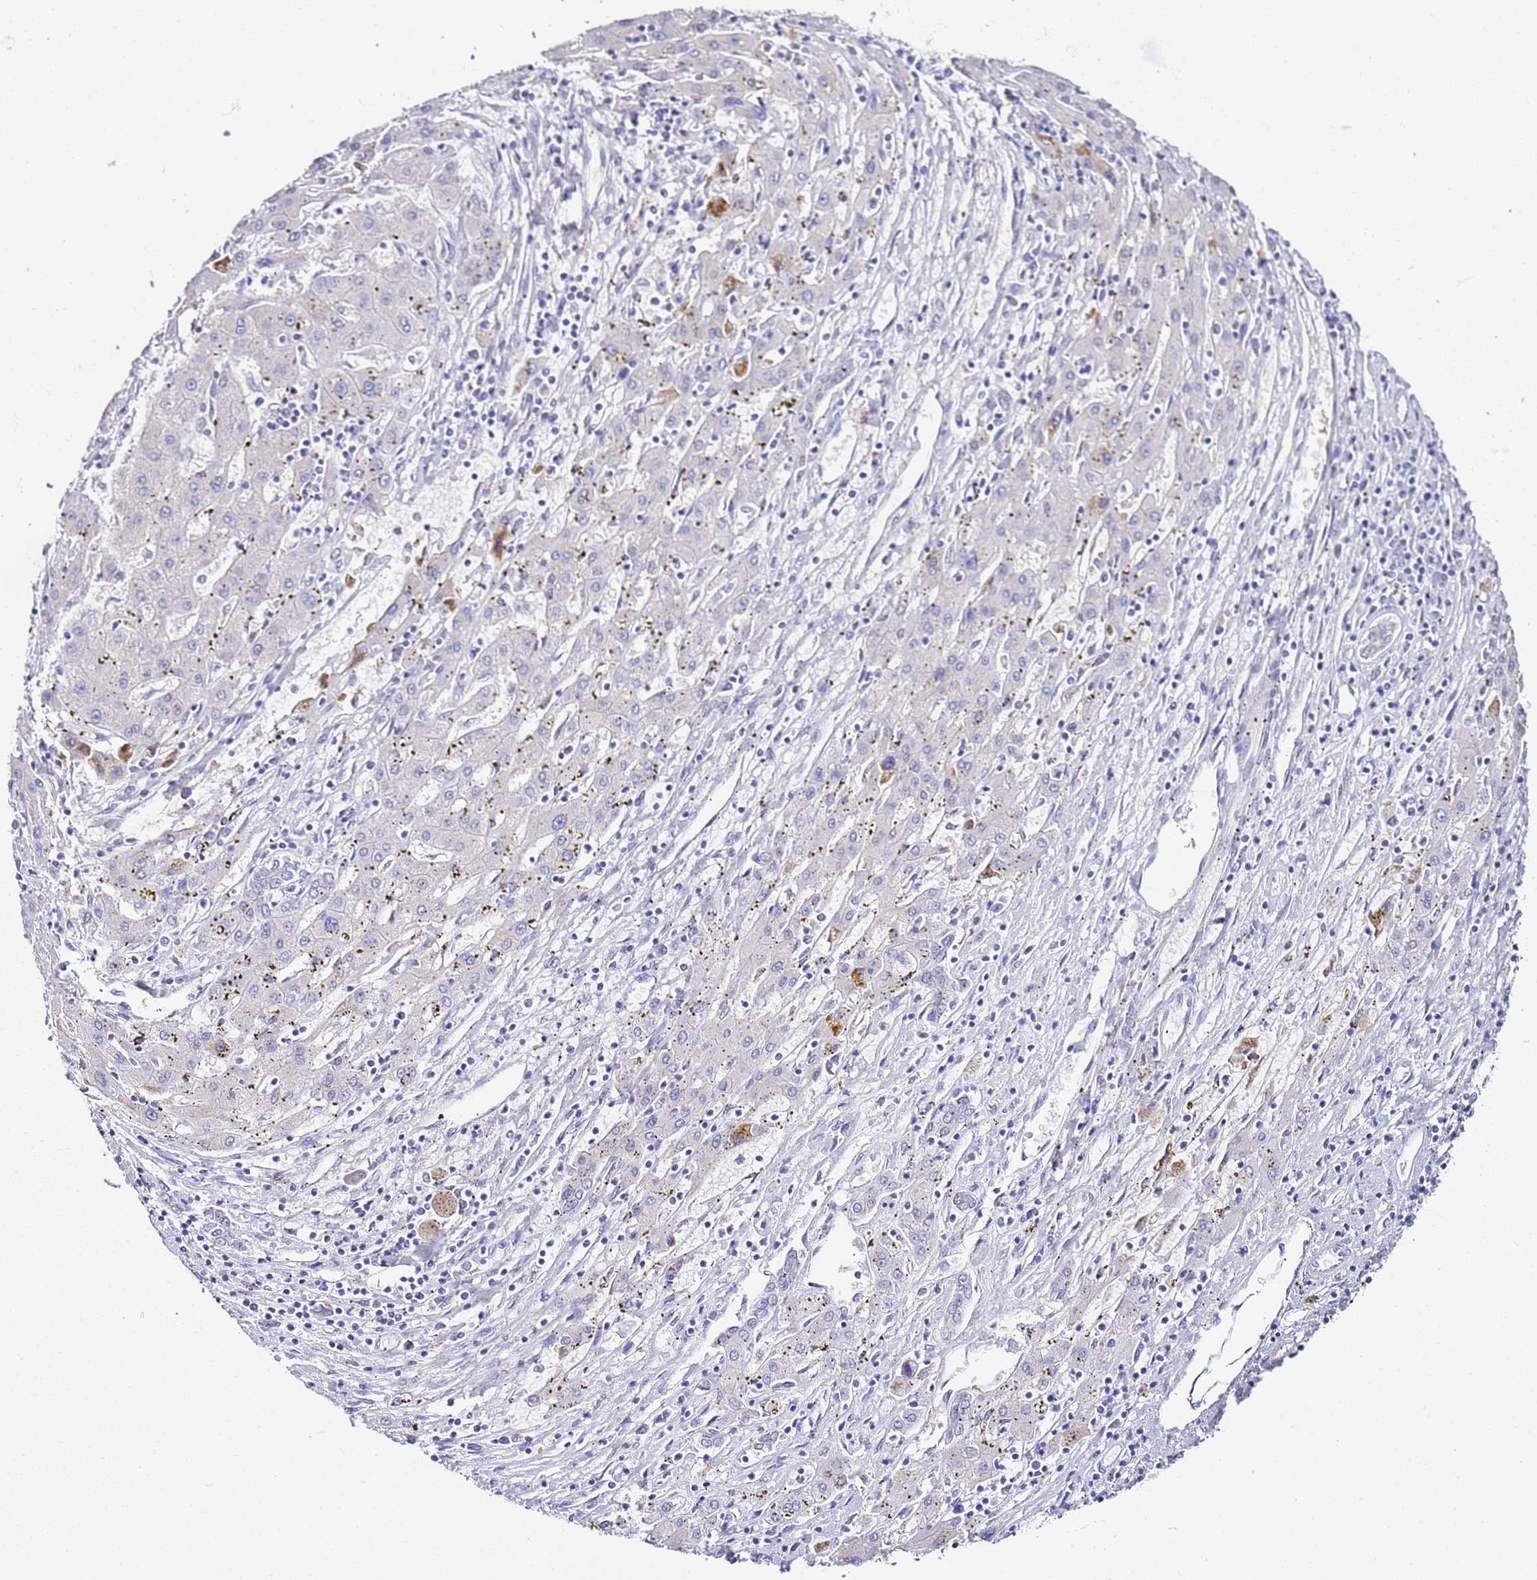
{"staining": {"intensity": "moderate", "quantity": "<25%", "location": "cytoplasmic/membranous"}, "tissue": "liver cancer", "cell_type": "Tumor cells", "image_type": "cancer", "snomed": [{"axis": "morphology", "description": "Carcinoma, Hepatocellular, NOS"}, {"axis": "topography", "description": "Liver"}], "caption": "Liver hepatocellular carcinoma stained with immunohistochemistry (IHC) exhibits moderate cytoplasmic/membranous expression in approximately <25% of tumor cells.", "gene": "PTBP2", "patient": {"sex": "male", "age": 72}}